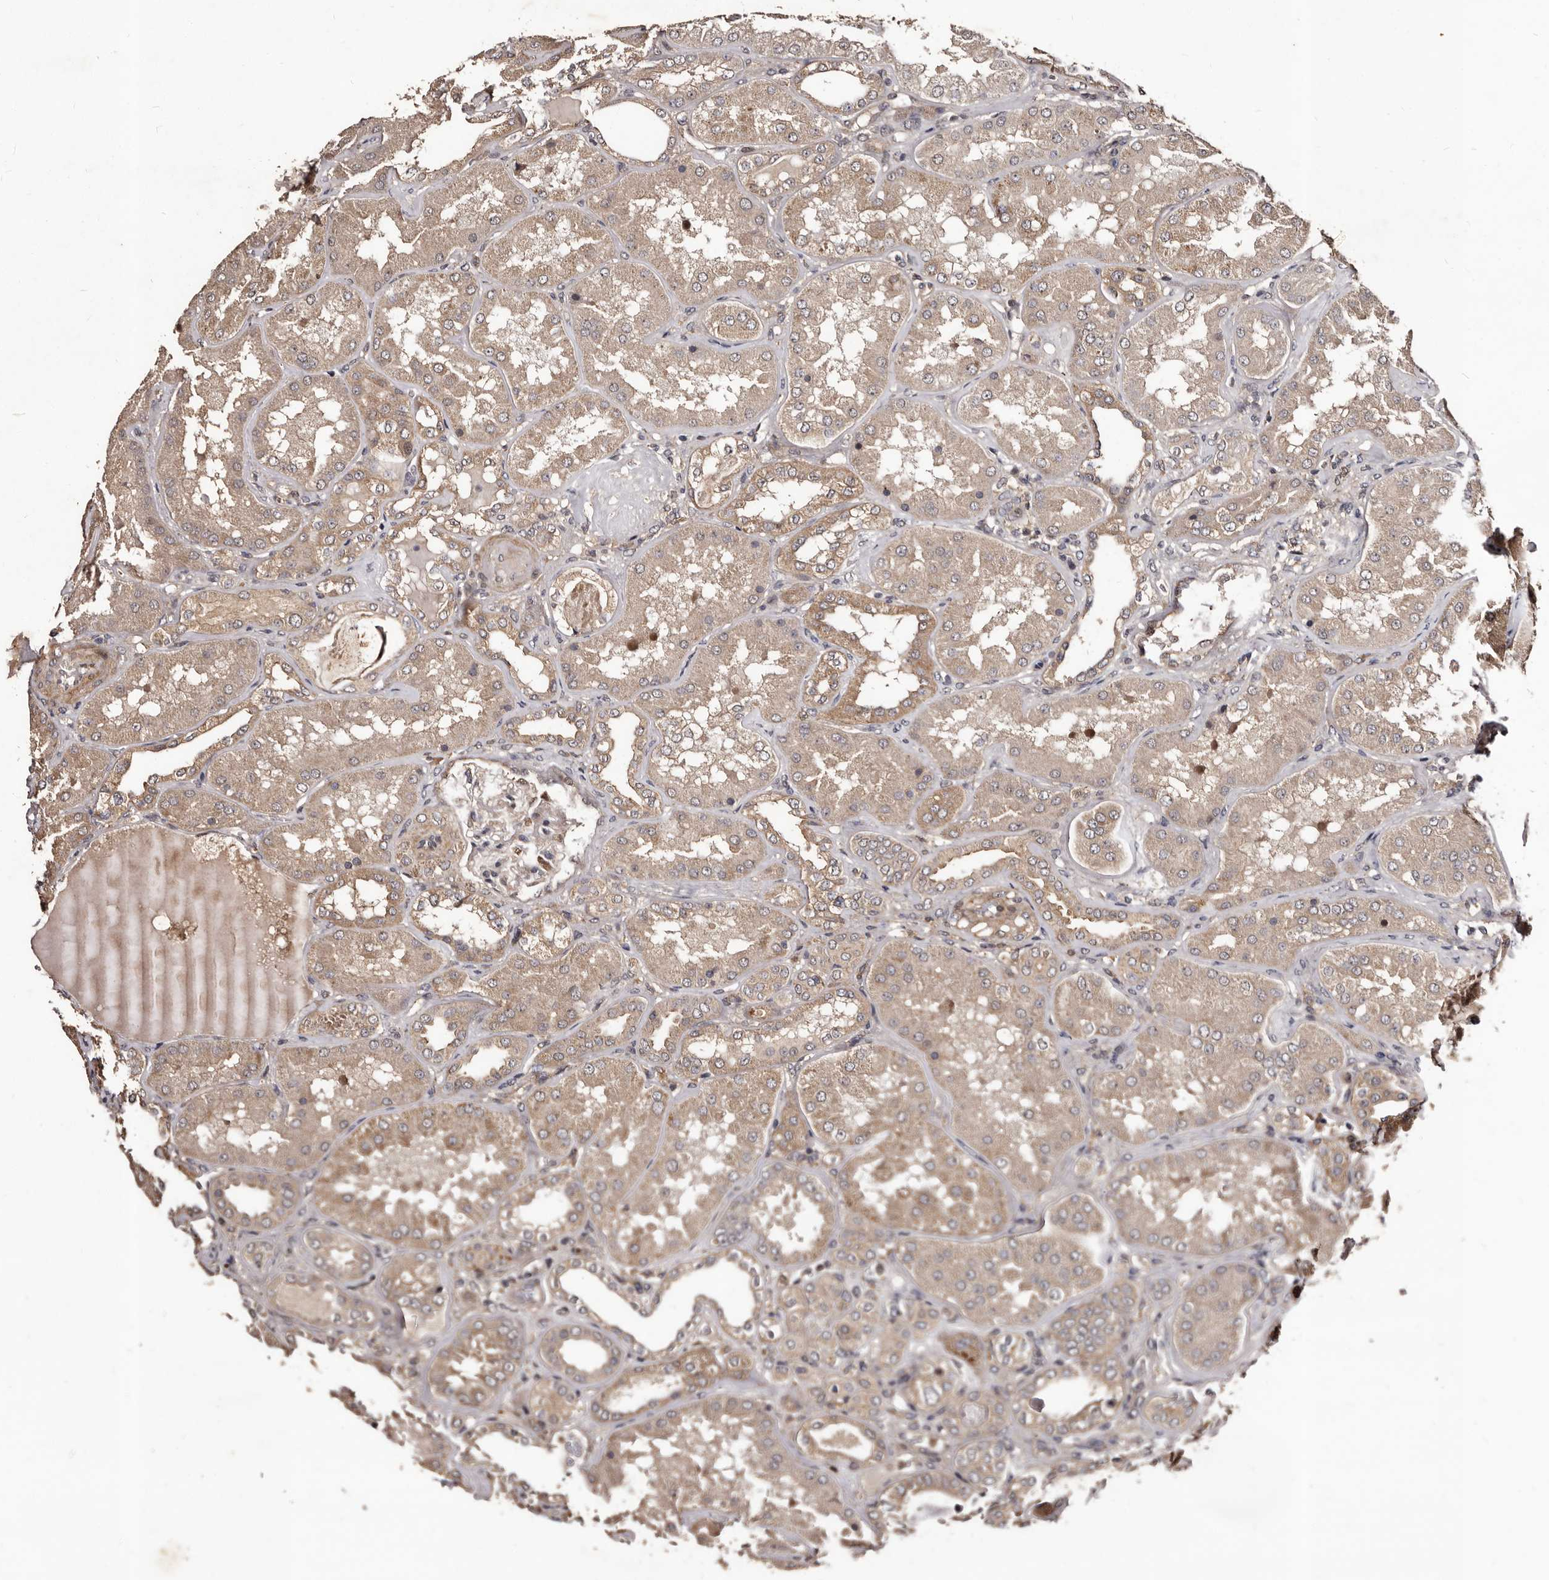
{"staining": {"intensity": "moderate", "quantity": "25%-75%", "location": "cytoplasmic/membranous"}, "tissue": "kidney", "cell_type": "Cells in glomeruli", "image_type": "normal", "snomed": [{"axis": "morphology", "description": "Normal tissue, NOS"}, {"axis": "topography", "description": "Kidney"}], "caption": "Immunohistochemical staining of benign kidney displays medium levels of moderate cytoplasmic/membranous positivity in about 25%-75% of cells in glomeruli.", "gene": "MKRN3", "patient": {"sex": "female", "age": 56}}